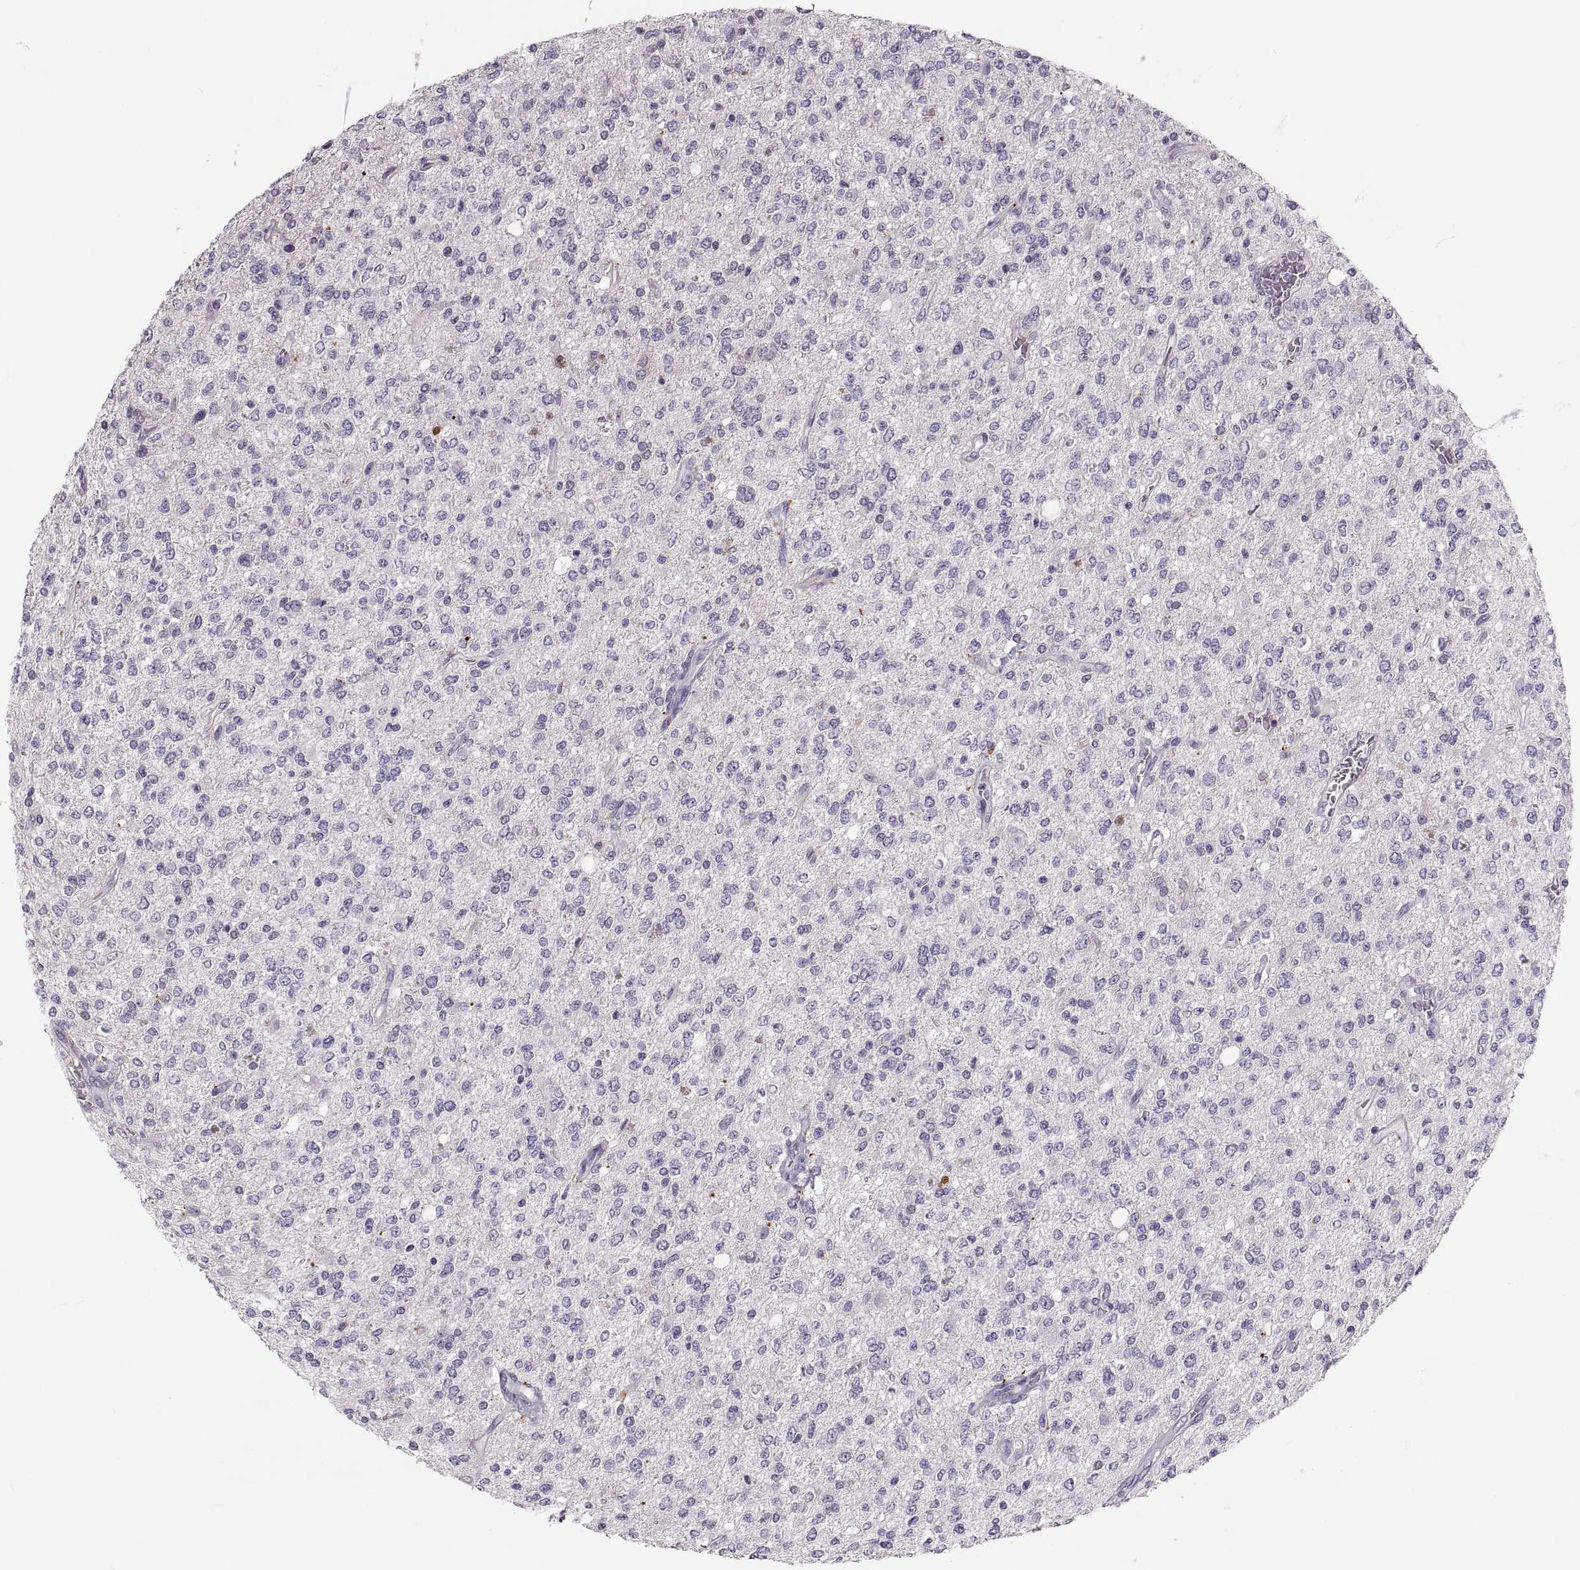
{"staining": {"intensity": "negative", "quantity": "none", "location": "none"}, "tissue": "glioma", "cell_type": "Tumor cells", "image_type": "cancer", "snomed": [{"axis": "morphology", "description": "Glioma, malignant, Low grade"}, {"axis": "topography", "description": "Brain"}], "caption": "Glioma stained for a protein using IHC reveals no staining tumor cells.", "gene": "RUNDC3A", "patient": {"sex": "male", "age": 67}}